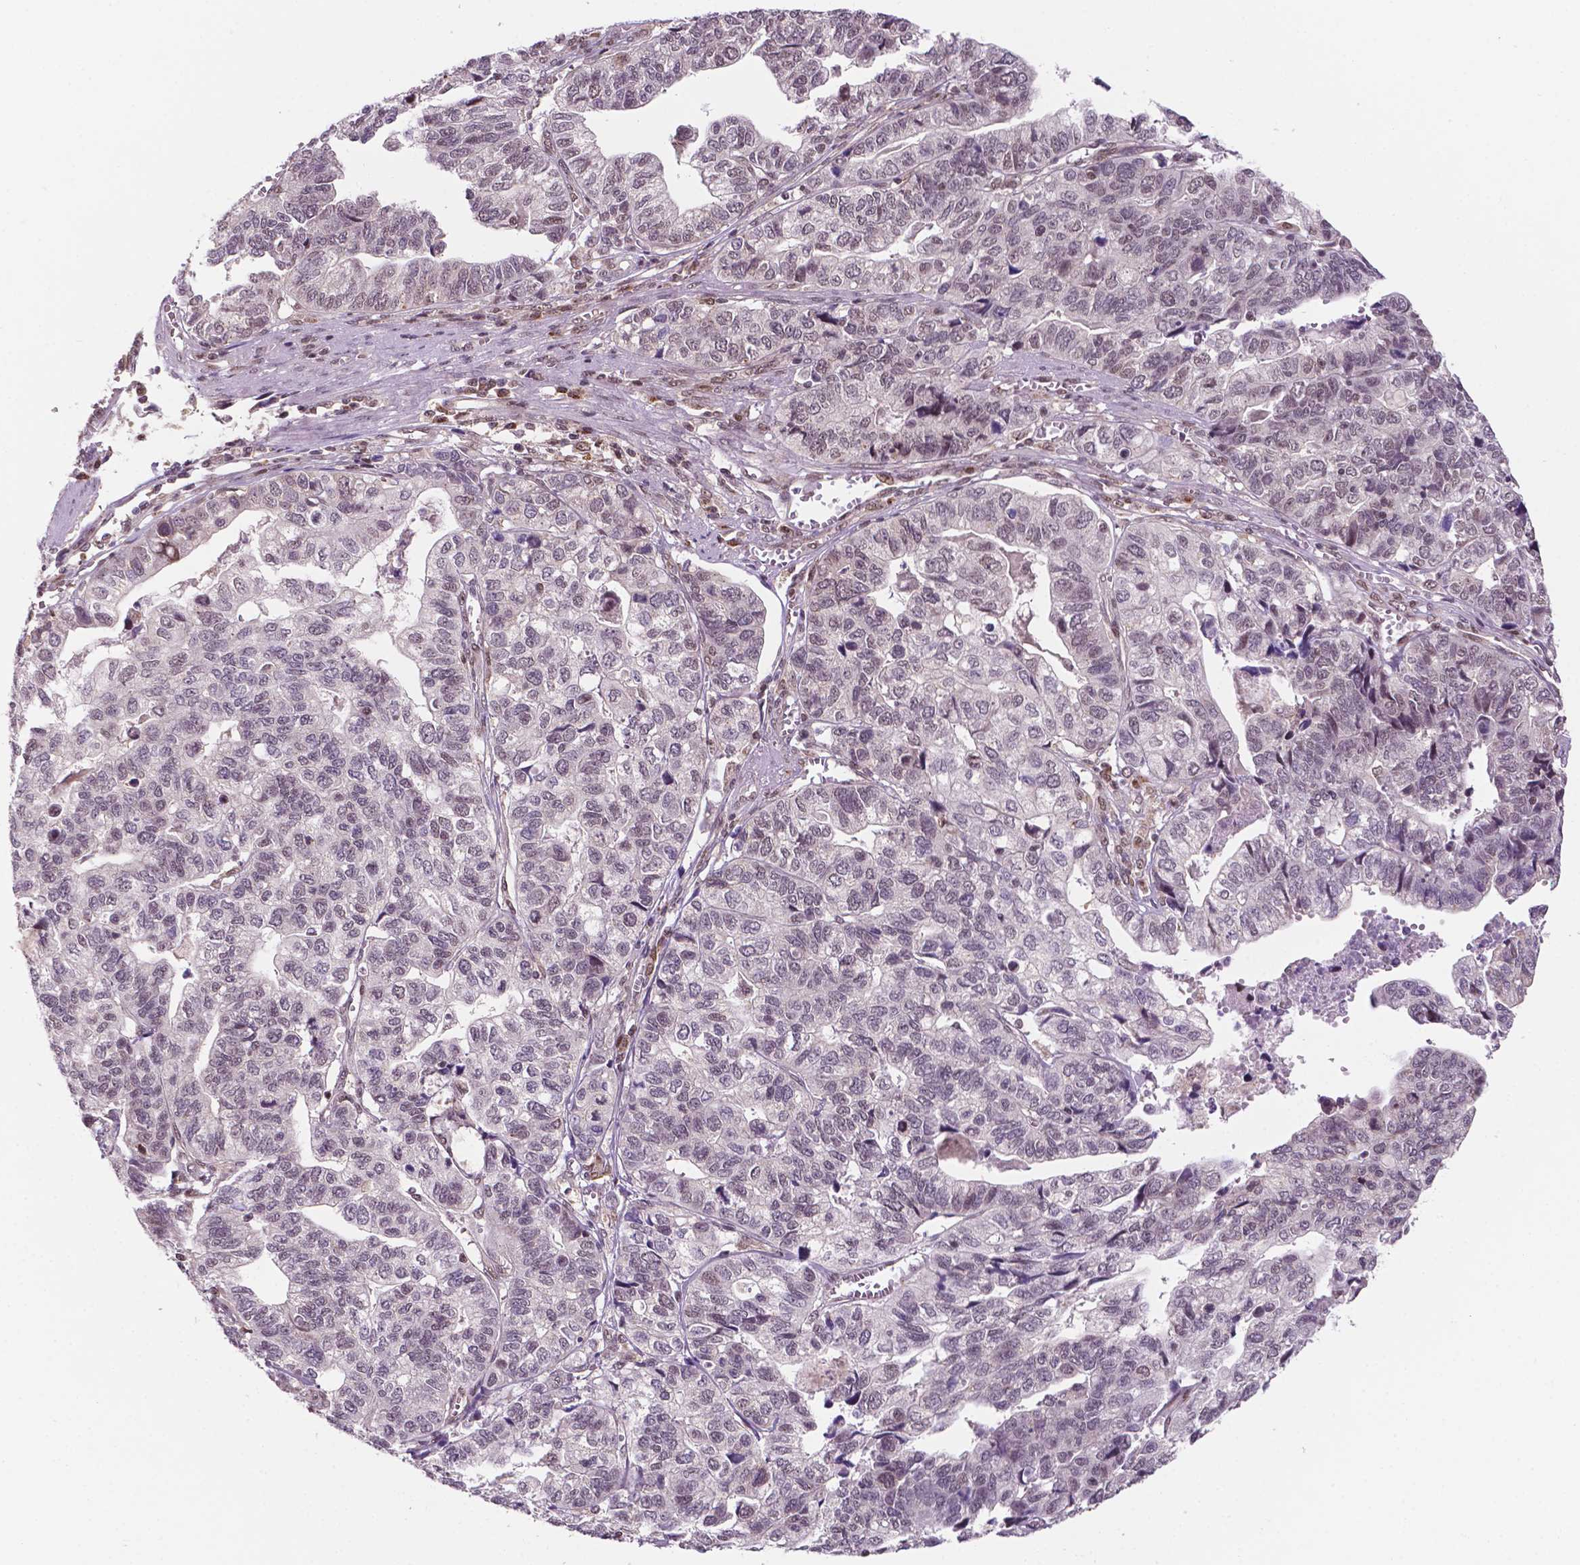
{"staining": {"intensity": "moderate", "quantity": "<25%", "location": "nuclear"}, "tissue": "stomach cancer", "cell_type": "Tumor cells", "image_type": "cancer", "snomed": [{"axis": "morphology", "description": "Adenocarcinoma, NOS"}, {"axis": "topography", "description": "Stomach, upper"}], "caption": "Adenocarcinoma (stomach) stained for a protein (brown) exhibits moderate nuclear positive staining in approximately <25% of tumor cells.", "gene": "PER2", "patient": {"sex": "female", "age": 67}}